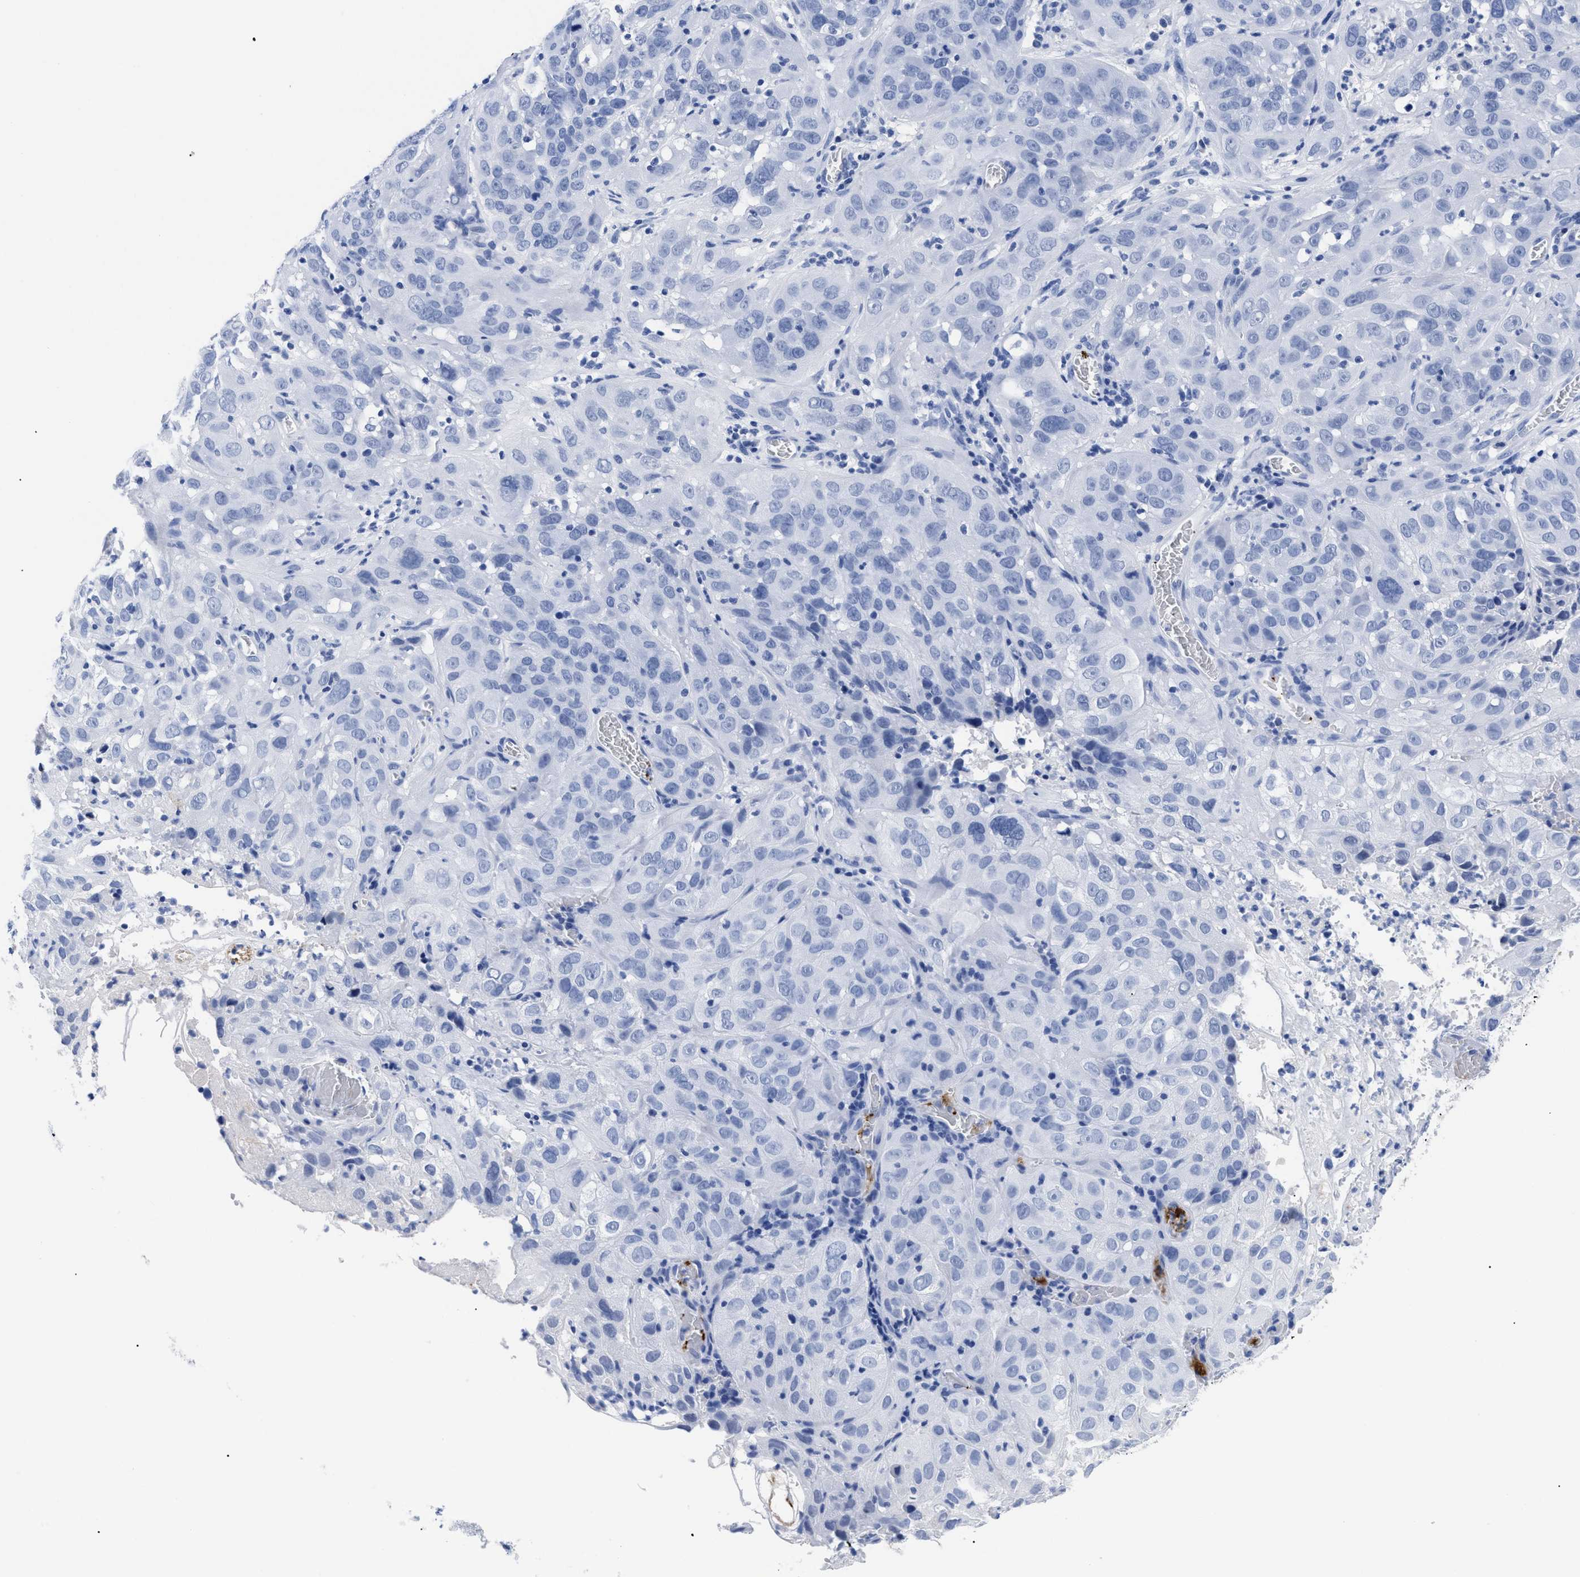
{"staining": {"intensity": "negative", "quantity": "none", "location": "none"}, "tissue": "cervical cancer", "cell_type": "Tumor cells", "image_type": "cancer", "snomed": [{"axis": "morphology", "description": "Squamous cell carcinoma, NOS"}, {"axis": "topography", "description": "Cervix"}], "caption": "IHC of cervical cancer (squamous cell carcinoma) reveals no staining in tumor cells. (Brightfield microscopy of DAB (3,3'-diaminobenzidine) immunohistochemistry at high magnification).", "gene": "TREML1", "patient": {"sex": "female", "age": 32}}